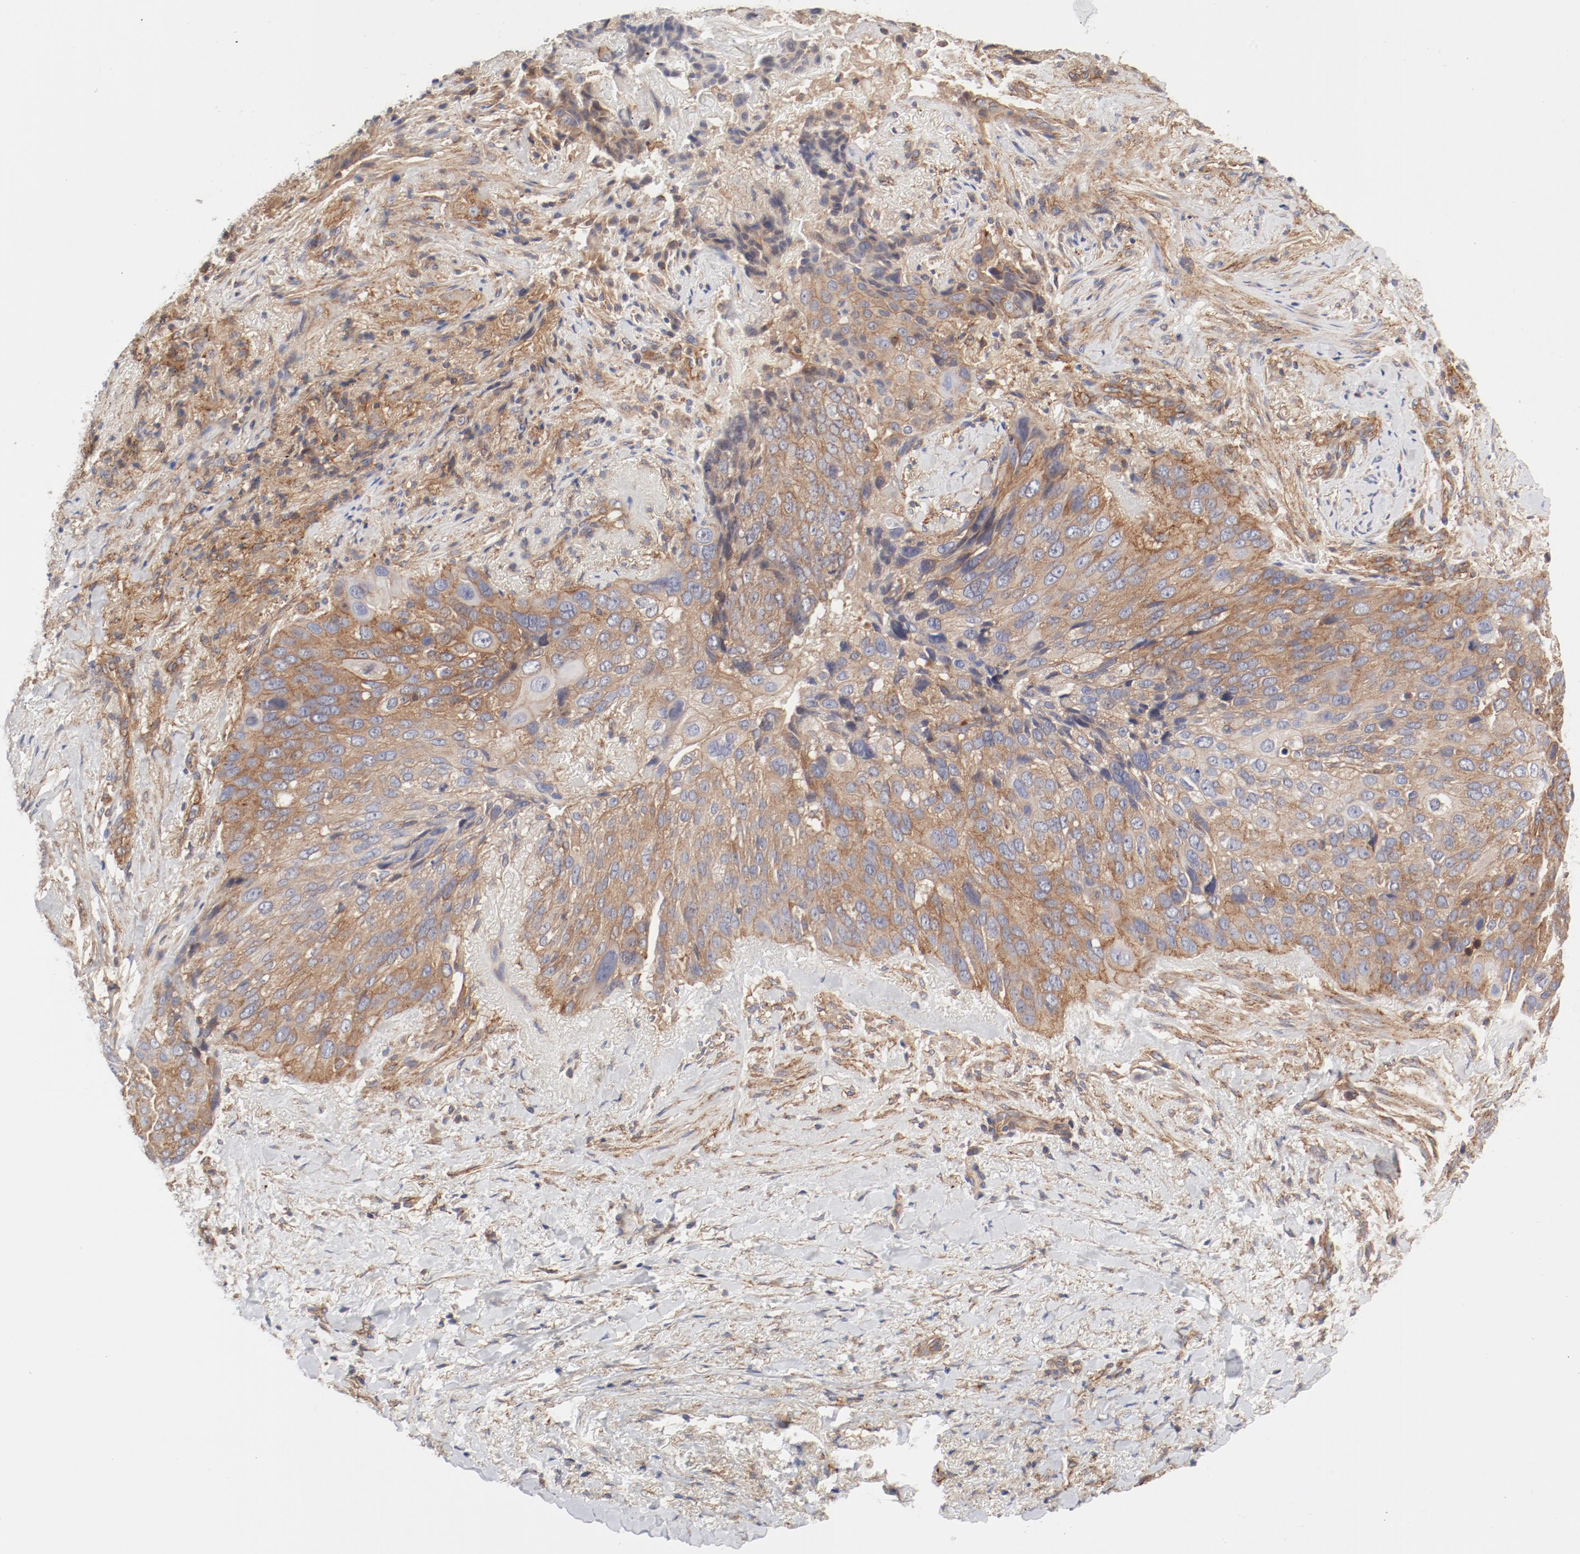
{"staining": {"intensity": "moderate", "quantity": ">75%", "location": "cytoplasmic/membranous"}, "tissue": "lung cancer", "cell_type": "Tumor cells", "image_type": "cancer", "snomed": [{"axis": "morphology", "description": "Squamous cell carcinoma, NOS"}, {"axis": "topography", "description": "Lung"}], "caption": "This image exhibits IHC staining of human lung squamous cell carcinoma, with medium moderate cytoplasmic/membranous staining in approximately >75% of tumor cells.", "gene": "AP2A1", "patient": {"sex": "male", "age": 54}}